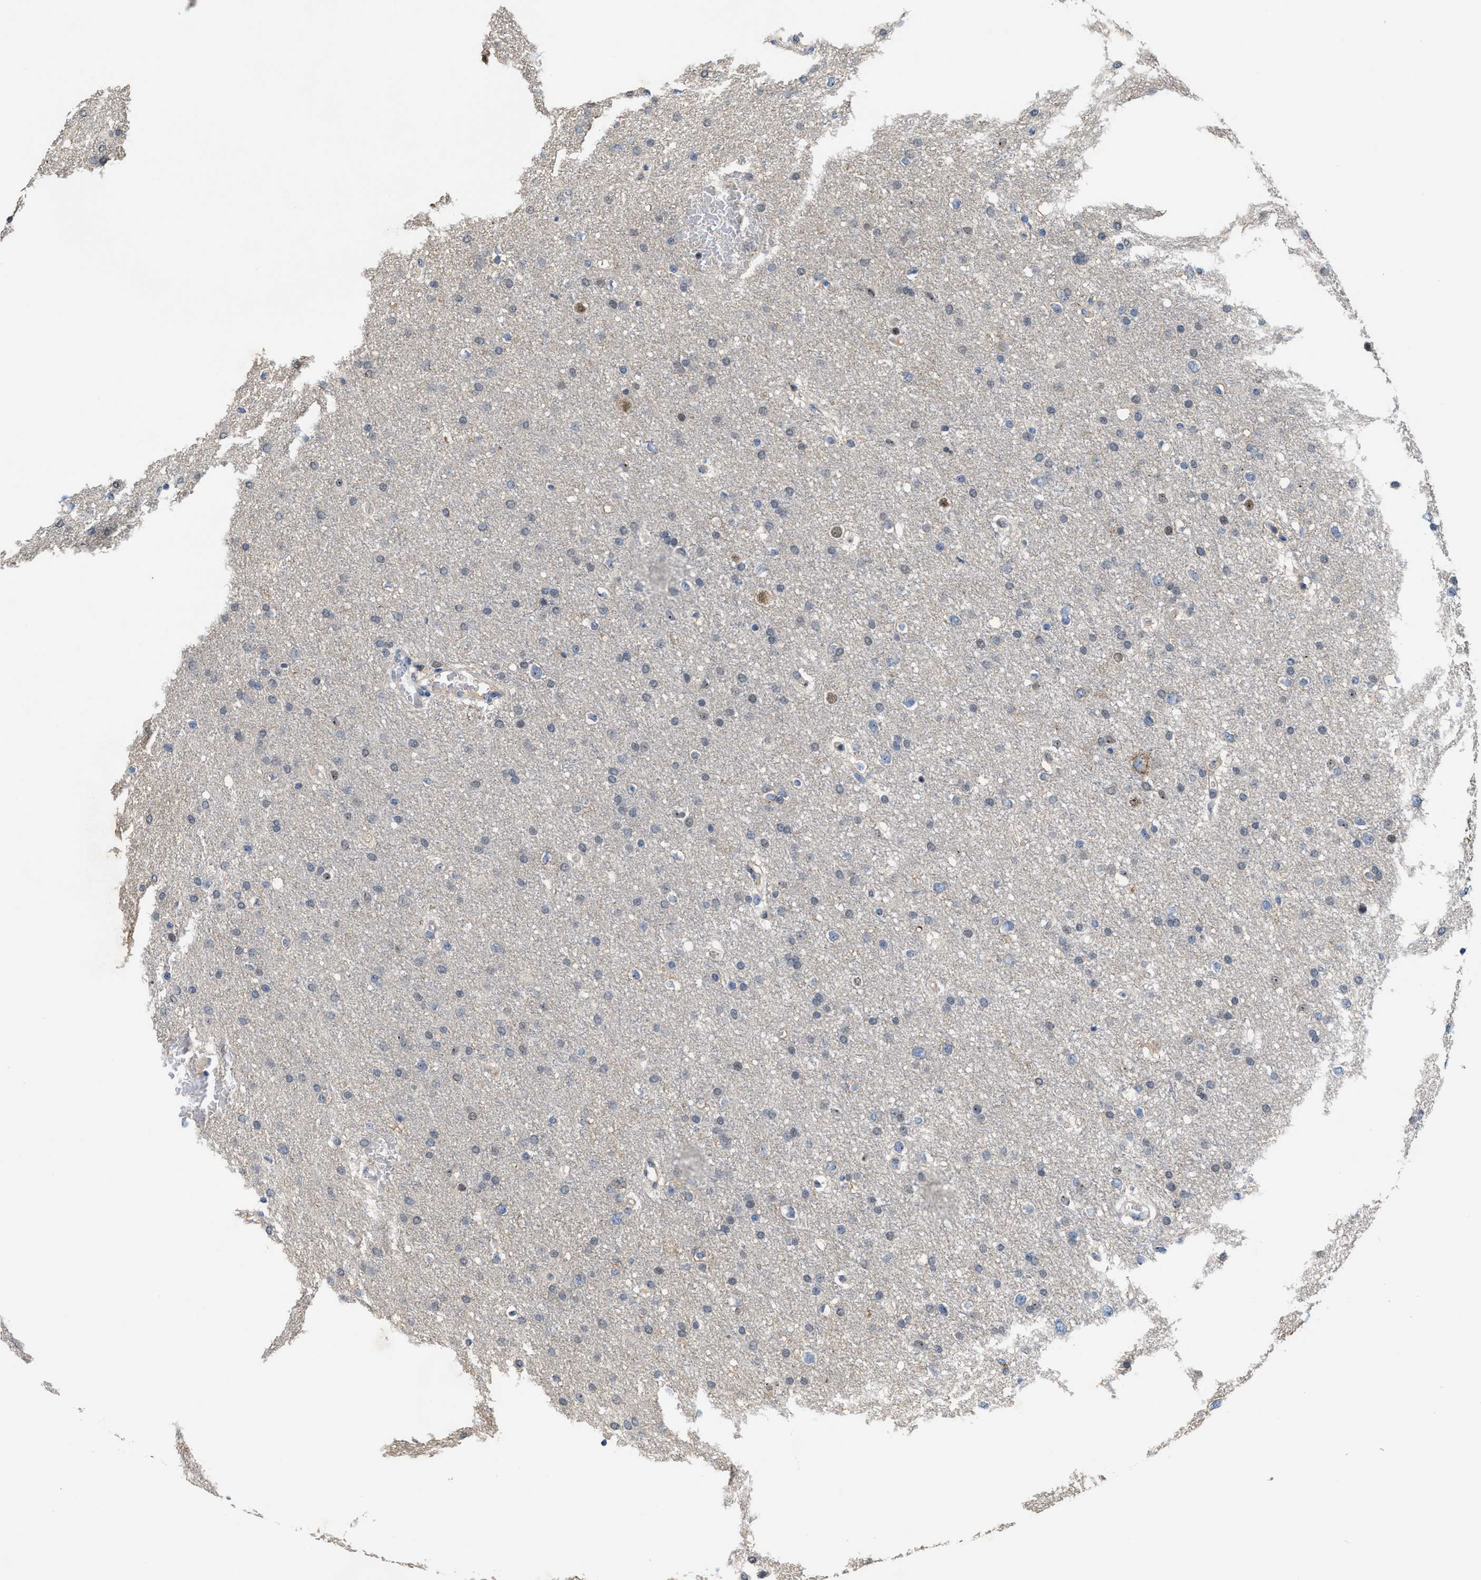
{"staining": {"intensity": "weak", "quantity": "<25%", "location": "nuclear"}, "tissue": "glioma", "cell_type": "Tumor cells", "image_type": "cancer", "snomed": [{"axis": "morphology", "description": "Glioma, malignant, Low grade"}, {"axis": "topography", "description": "Brain"}], "caption": "A high-resolution image shows IHC staining of glioma, which demonstrates no significant positivity in tumor cells. (DAB (3,3'-diaminobenzidine) immunohistochemistry (IHC) visualized using brightfield microscopy, high magnification).", "gene": "ZNF783", "patient": {"sex": "female", "age": 37}}